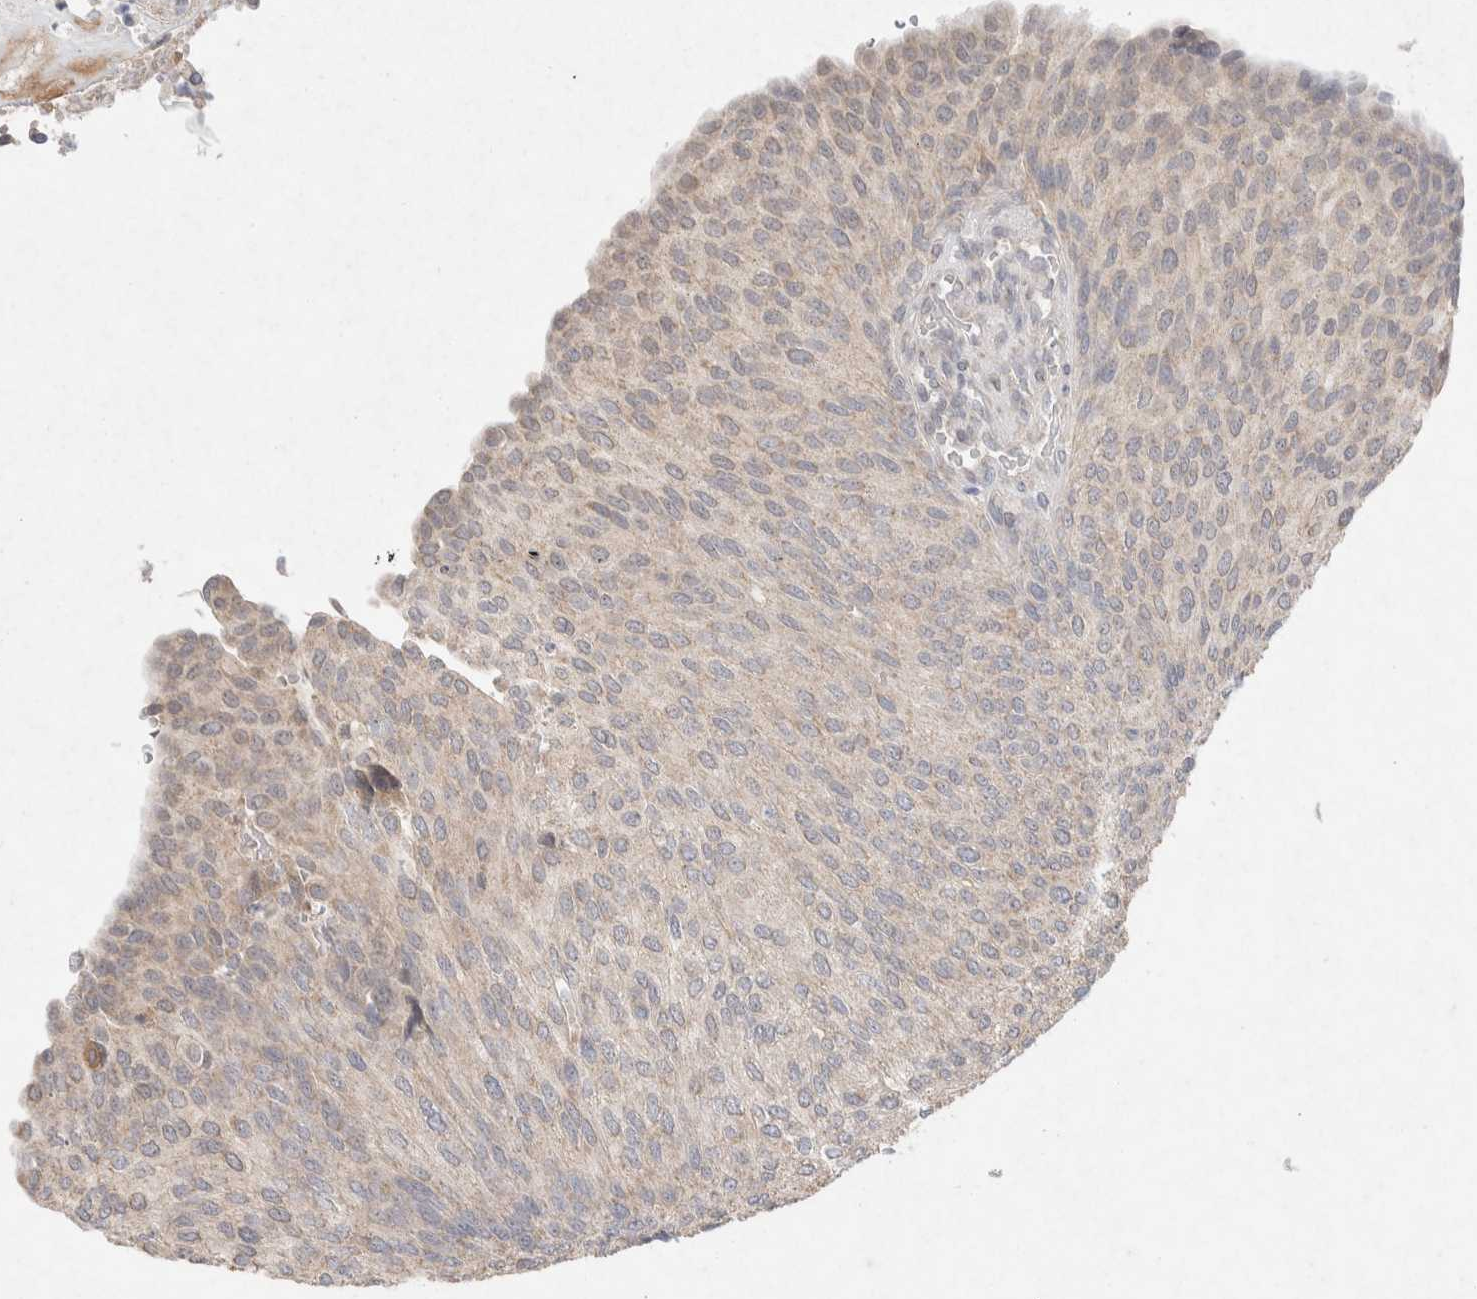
{"staining": {"intensity": "weak", "quantity": ">75%", "location": "cytoplasmic/membranous"}, "tissue": "urothelial cancer", "cell_type": "Tumor cells", "image_type": "cancer", "snomed": [{"axis": "morphology", "description": "Urothelial carcinoma, Low grade"}, {"axis": "topography", "description": "Urinary bladder"}], "caption": "The image demonstrates a brown stain indicating the presence of a protein in the cytoplasmic/membranous of tumor cells in urothelial cancer.", "gene": "CMTM4", "patient": {"sex": "female", "age": 79}}